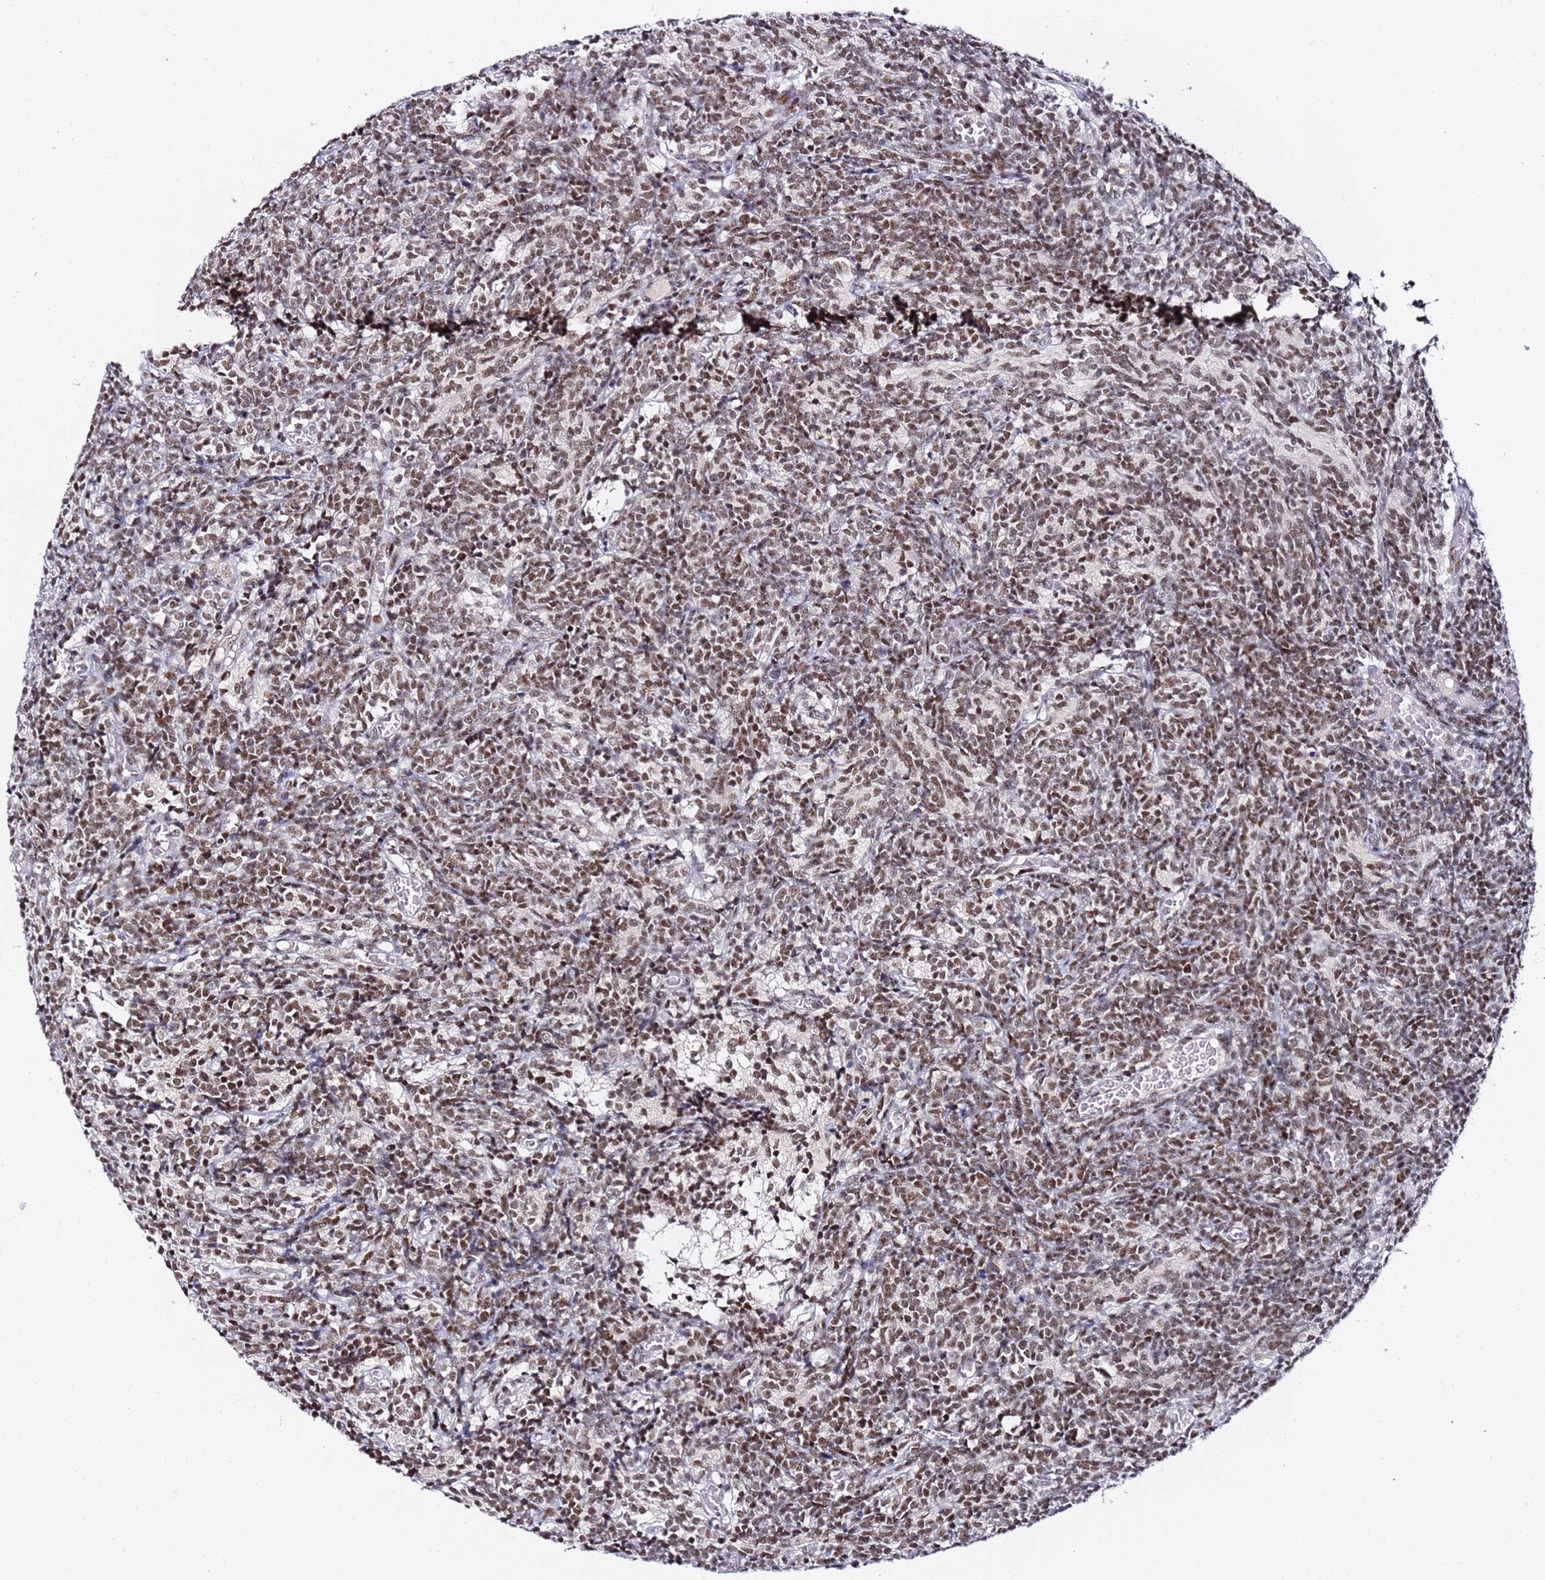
{"staining": {"intensity": "moderate", "quantity": ">75%", "location": "nuclear"}, "tissue": "glioma", "cell_type": "Tumor cells", "image_type": "cancer", "snomed": [{"axis": "morphology", "description": "Glioma, malignant, Low grade"}, {"axis": "topography", "description": "Brain"}], "caption": "High-power microscopy captured an IHC photomicrograph of malignant glioma (low-grade), revealing moderate nuclear positivity in about >75% of tumor cells.", "gene": "FCF1", "patient": {"sex": "female", "age": 1}}